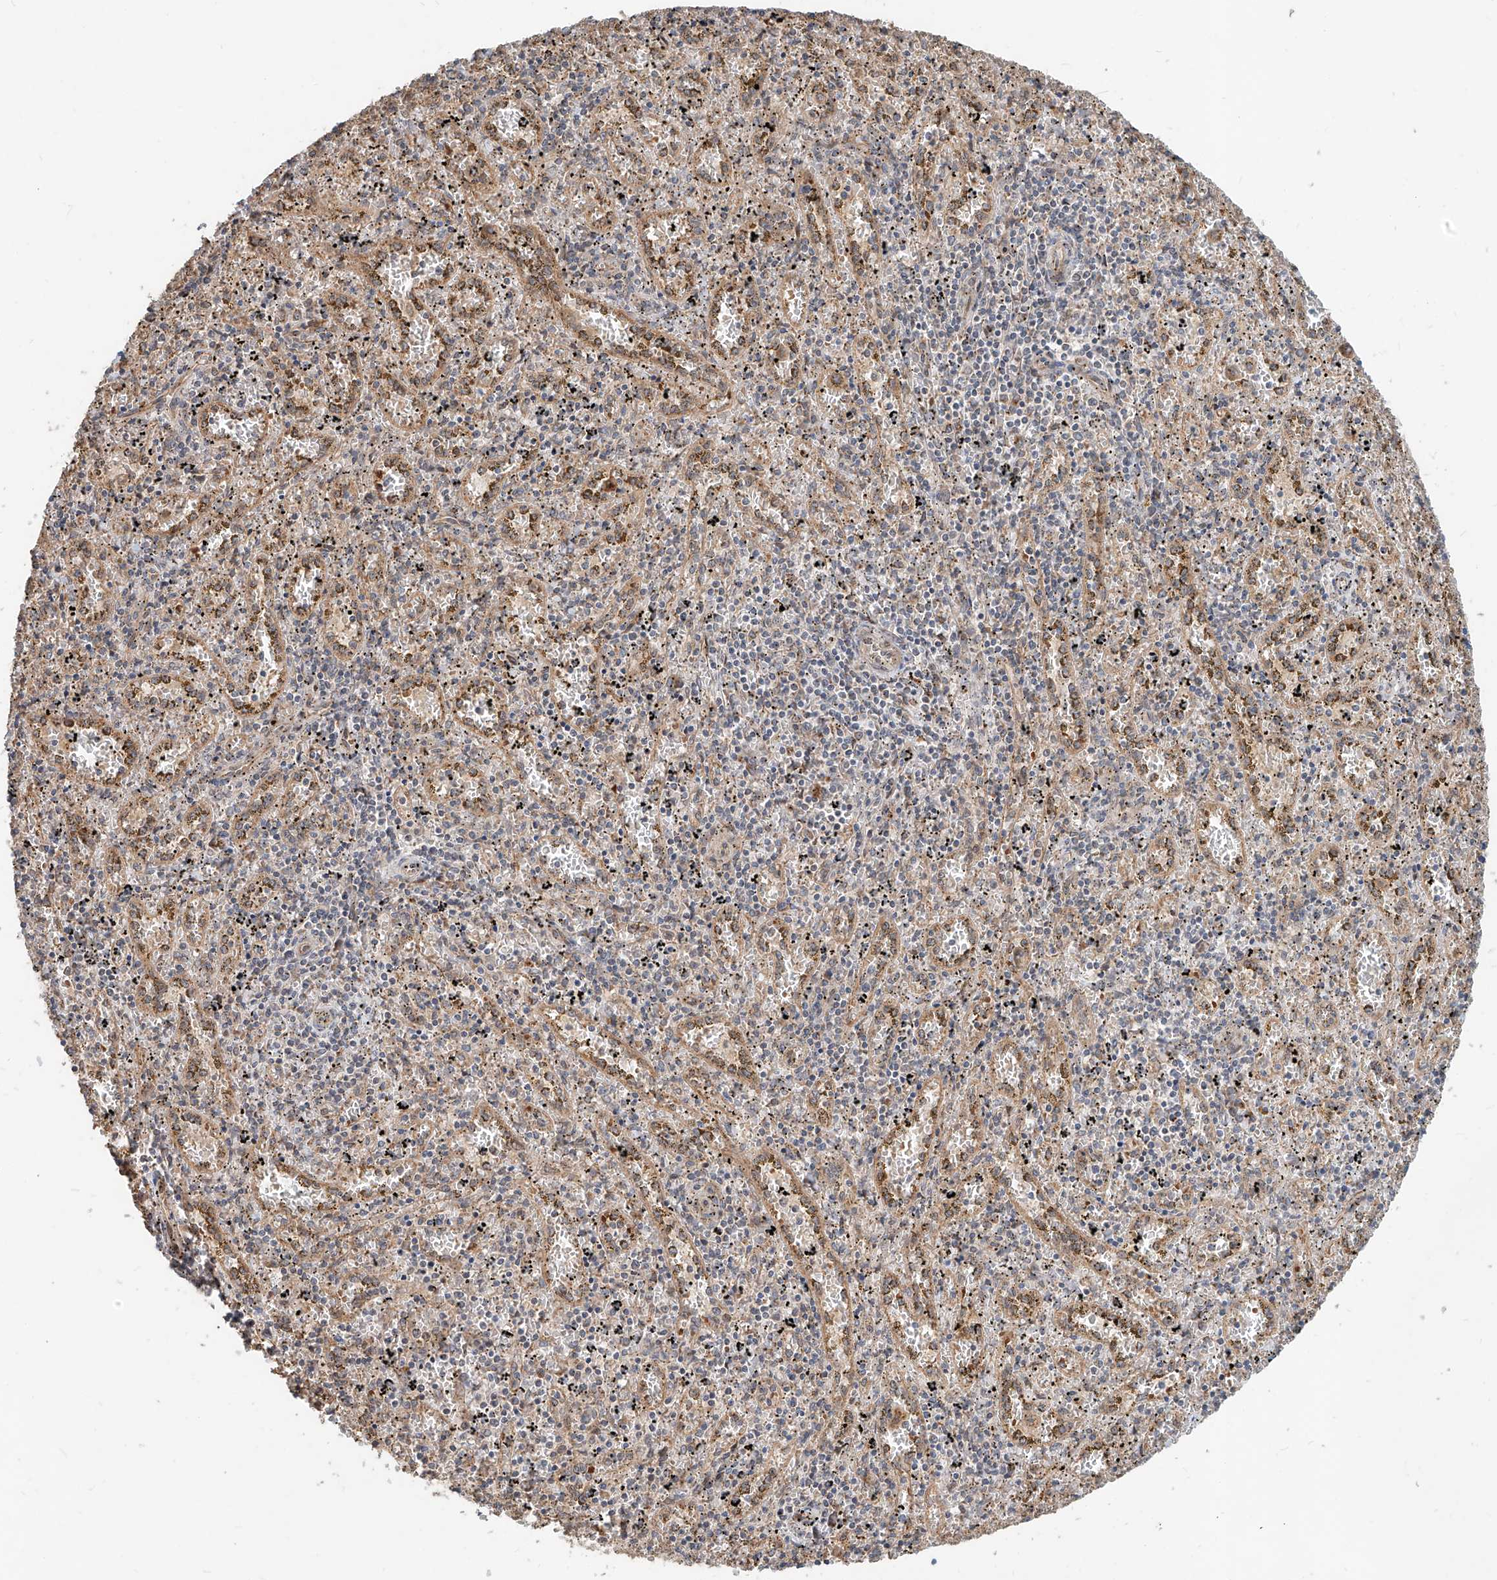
{"staining": {"intensity": "weak", "quantity": "<25%", "location": "cytoplasmic/membranous"}, "tissue": "spleen", "cell_type": "Cells in red pulp", "image_type": "normal", "snomed": [{"axis": "morphology", "description": "Normal tissue, NOS"}, {"axis": "topography", "description": "Spleen"}], "caption": "This is an IHC photomicrograph of unremarkable spleen. There is no positivity in cells in red pulp.", "gene": "STX19", "patient": {"sex": "male", "age": 11}}